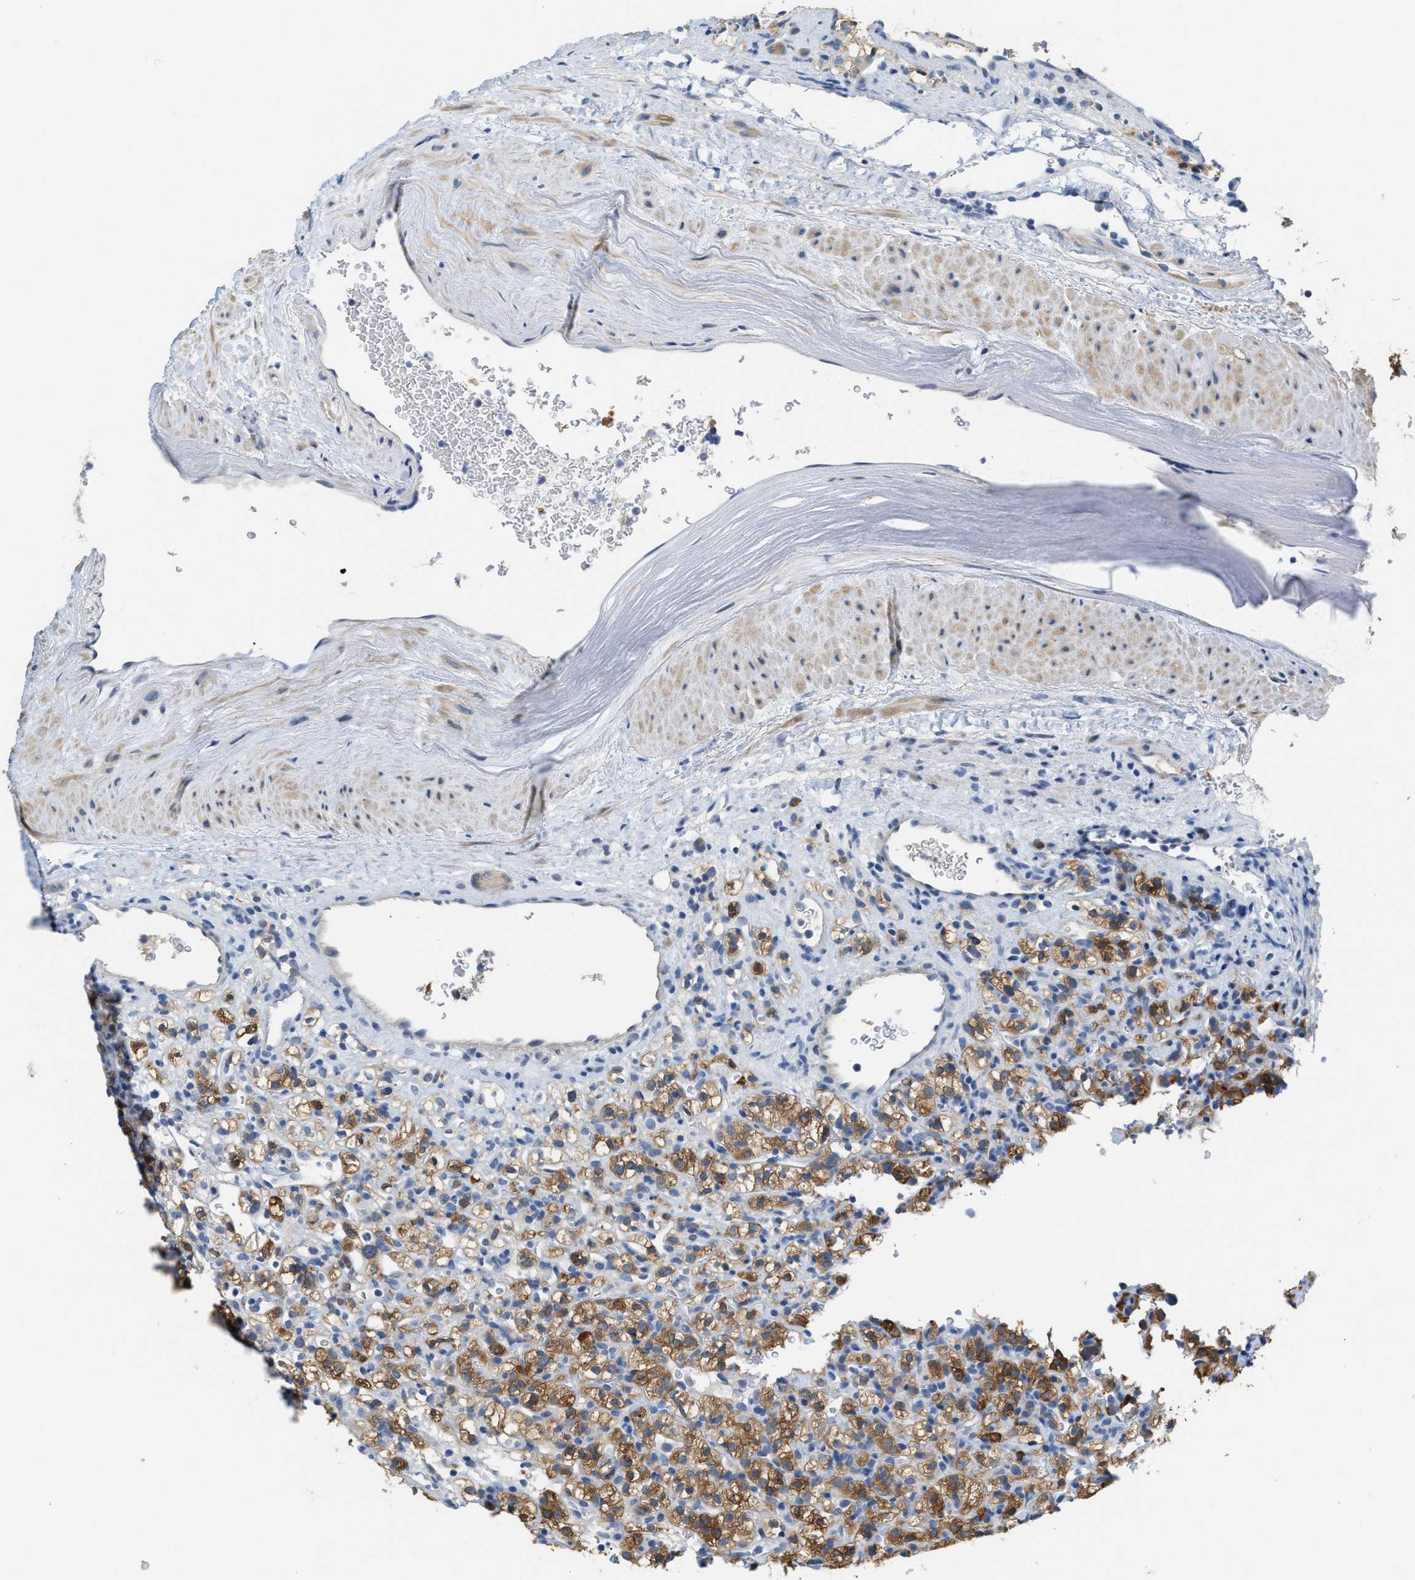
{"staining": {"intensity": "moderate", "quantity": ">75%", "location": "cytoplasmic/membranous"}, "tissue": "renal cancer", "cell_type": "Tumor cells", "image_type": "cancer", "snomed": [{"axis": "morphology", "description": "Normal tissue, NOS"}, {"axis": "morphology", "description": "Adenocarcinoma, NOS"}, {"axis": "topography", "description": "Kidney"}], "caption": "Immunohistochemistry (IHC) of renal cancer (adenocarcinoma) exhibits medium levels of moderate cytoplasmic/membranous positivity in approximately >75% of tumor cells.", "gene": "CRYM", "patient": {"sex": "female", "age": 72}}